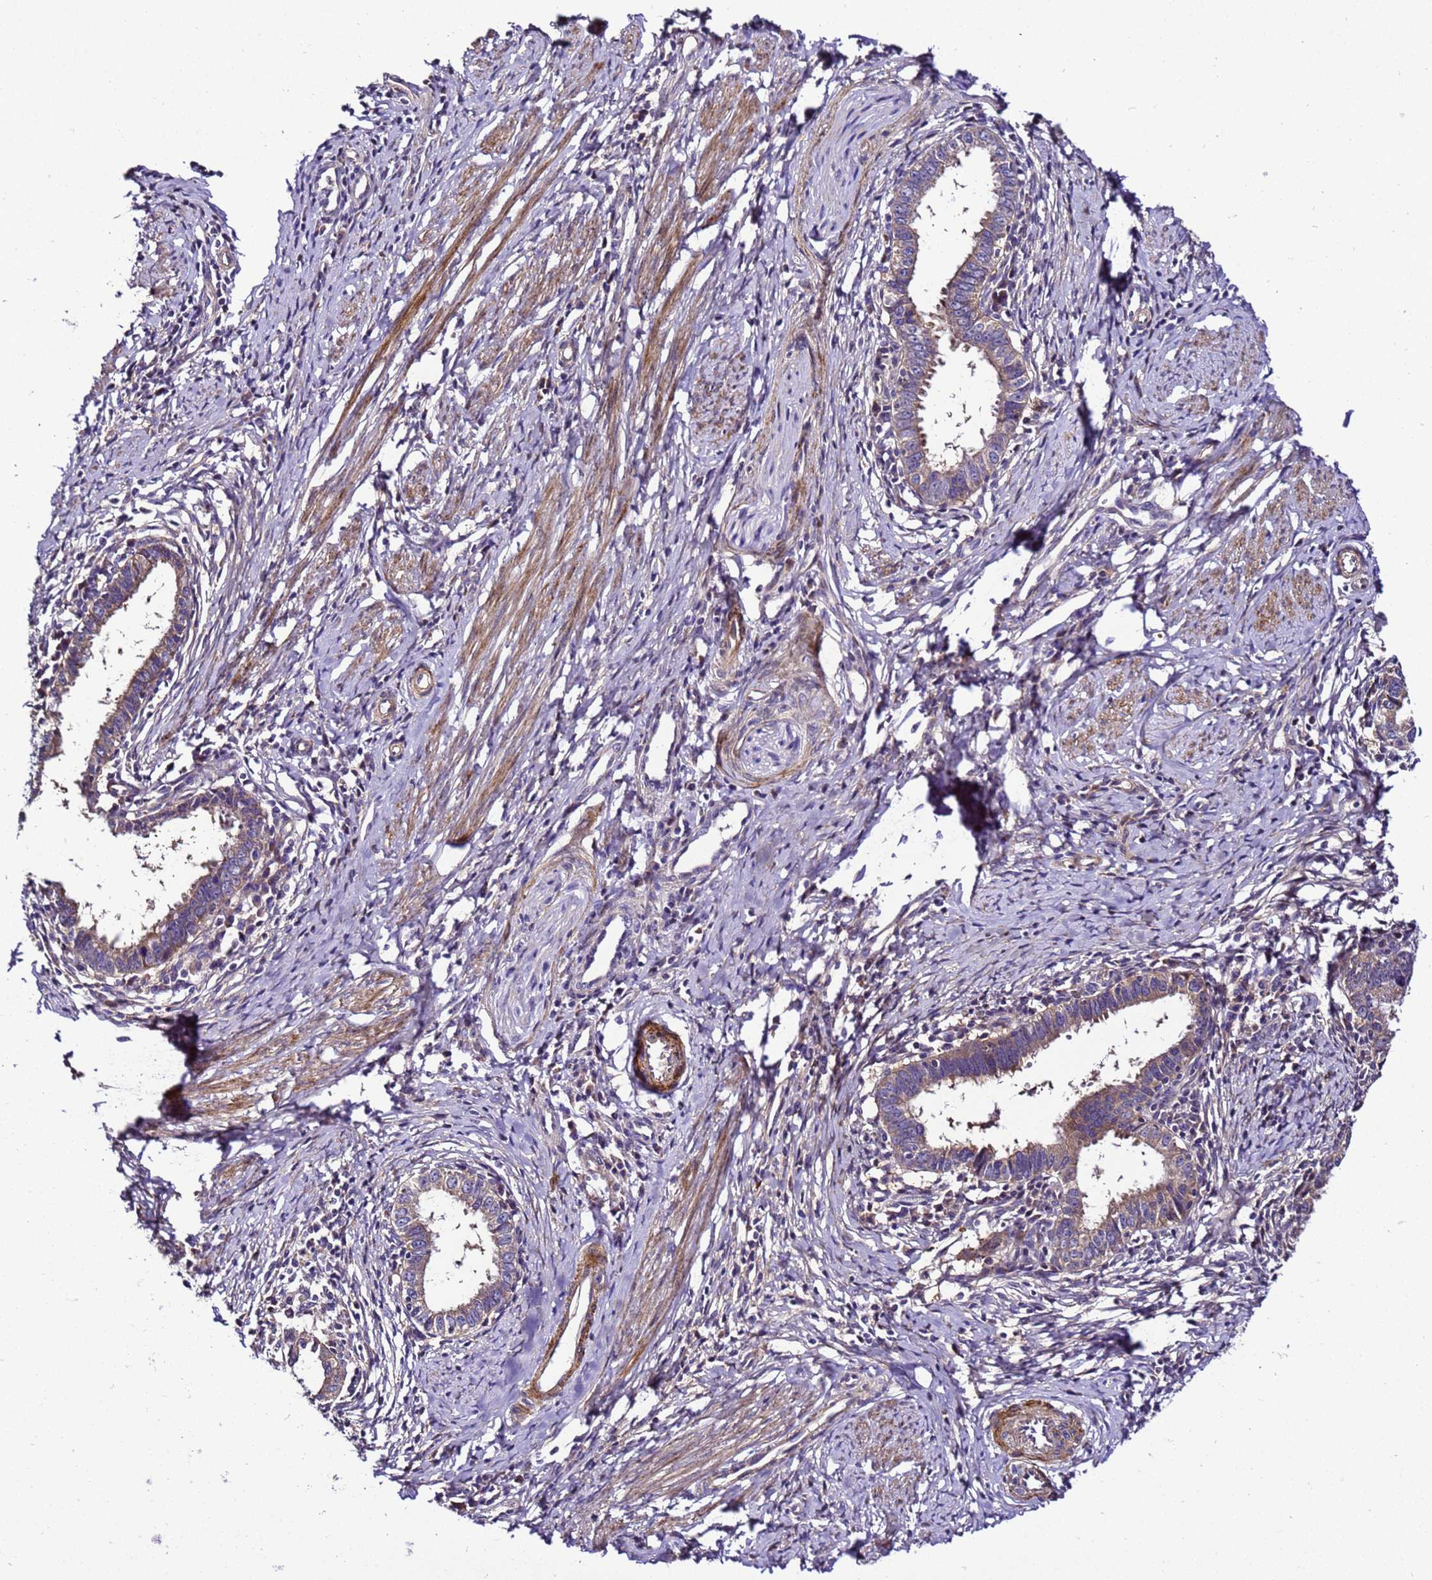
{"staining": {"intensity": "weak", "quantity": ">75%", "location": "cytoplasmic/membranous"}, "tissue": "cervical cancer", "cell_type": "Tumor cells", "image_type": "cancer", "snomed": [{"axis": "morphology", "description": "Adenocarcinoma, NOS"}, {"axis": "topography", "description": "Cervix"}], "caption": "IHC image of human cervical adenocarcinoma stained for a protein (brown), which reveals low levels of weak cytoplasmic/membranous expression in about >75% of tumor cells.", "gene": "ZNF417", "patient": {"sex": "female", "age": 36}}